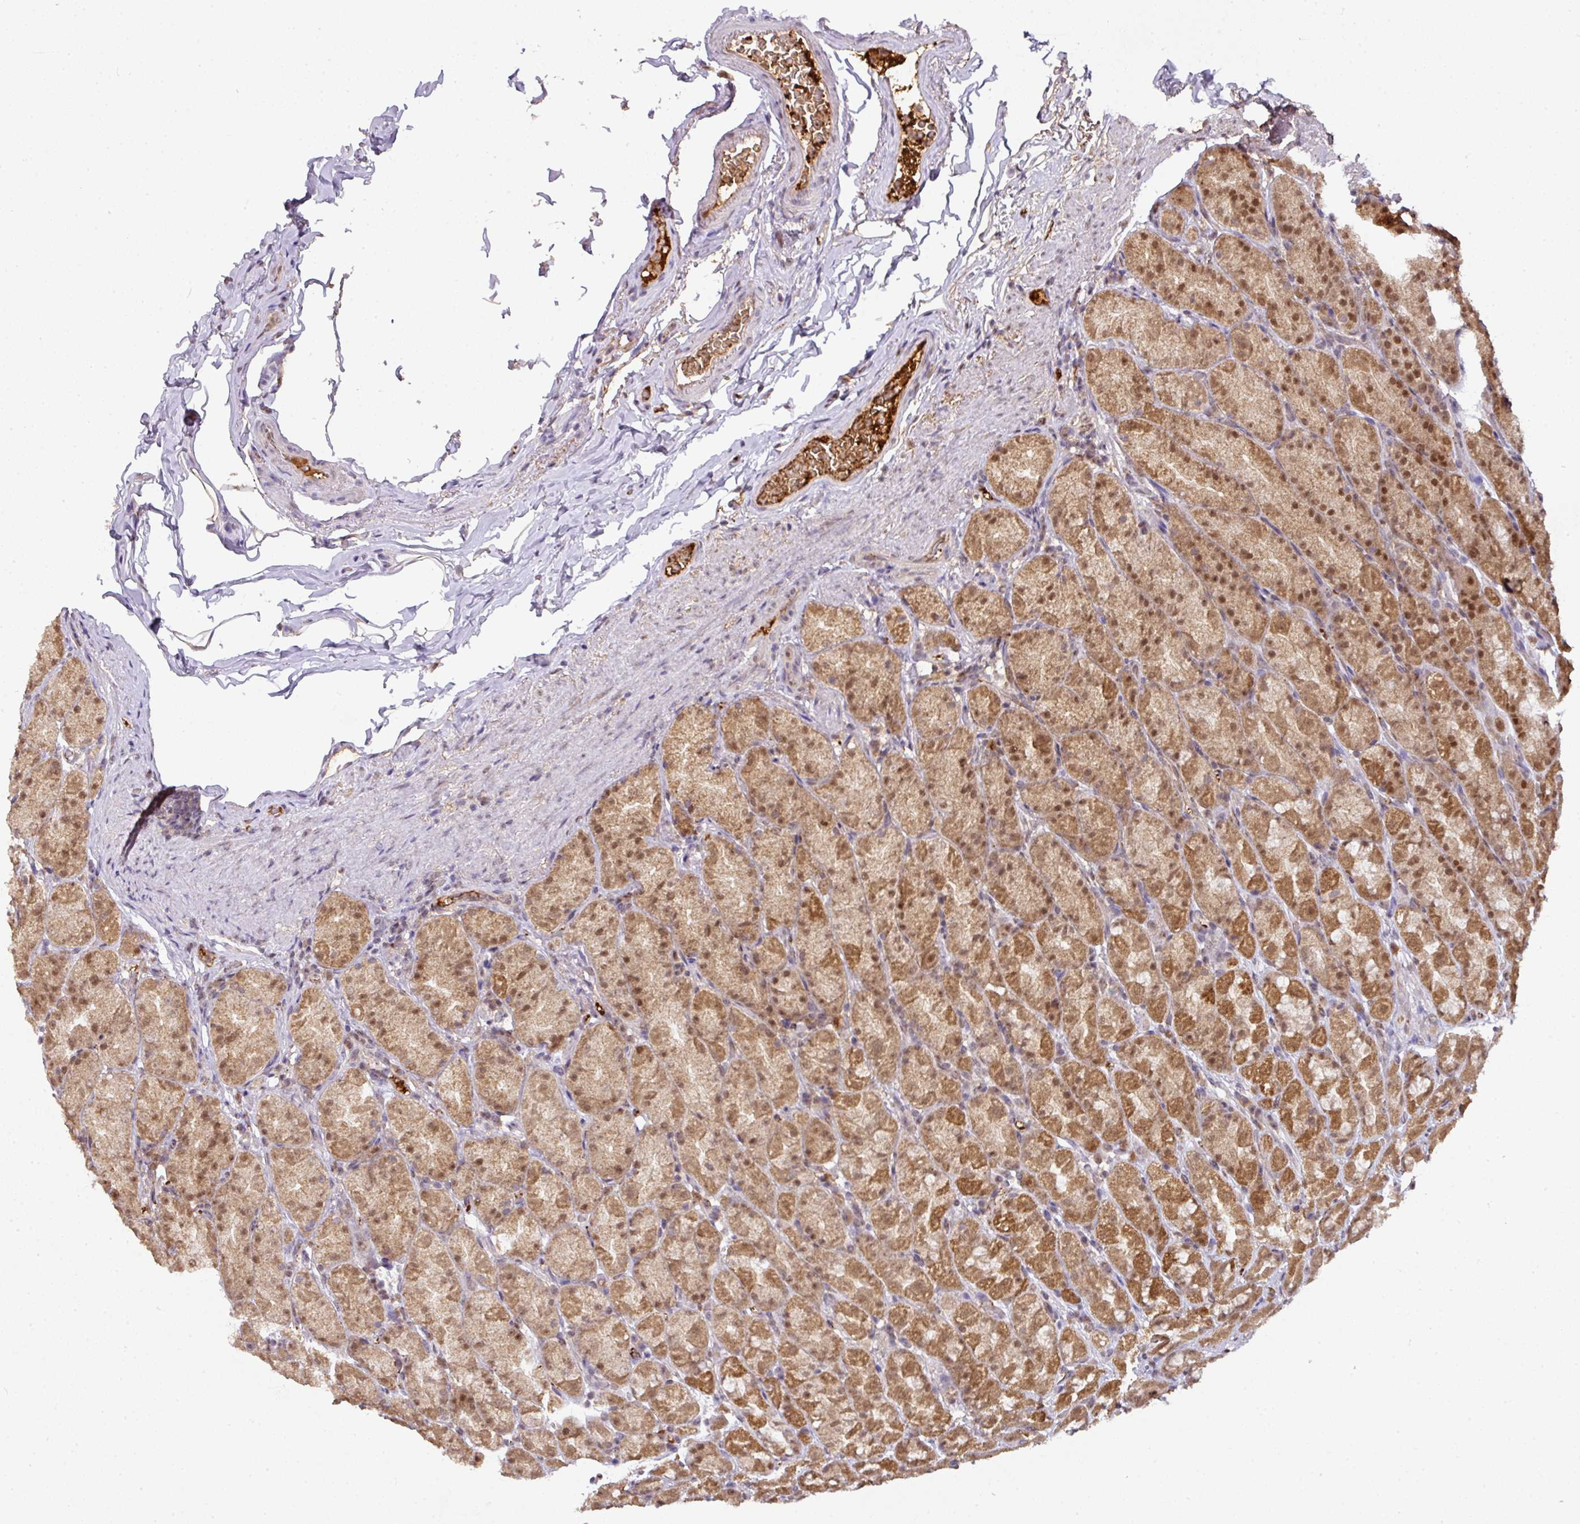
{"staining": {"intensity": "moderate", "quantity": ">75%", "location": "cytoplasmic/membranous,nuclear"}, "tissue": "stomach", "cell_type": "Glandular cells", "image_type": "normal", "snomed": [{"axis": "morphology", "description": "Normal tissue, NOS"}, {"axis": "topography", "description": "Stomach, upper"}, {"axis": "topography", "description": "Stomach"}], "caption": "Protein staining of benign stomach shows moderate cytoplasmic/membranous,nuclear positivity in about >75% of glandular cells.", "gene": "RANBP9", "patient": {"sex": "male", "age": 68}}